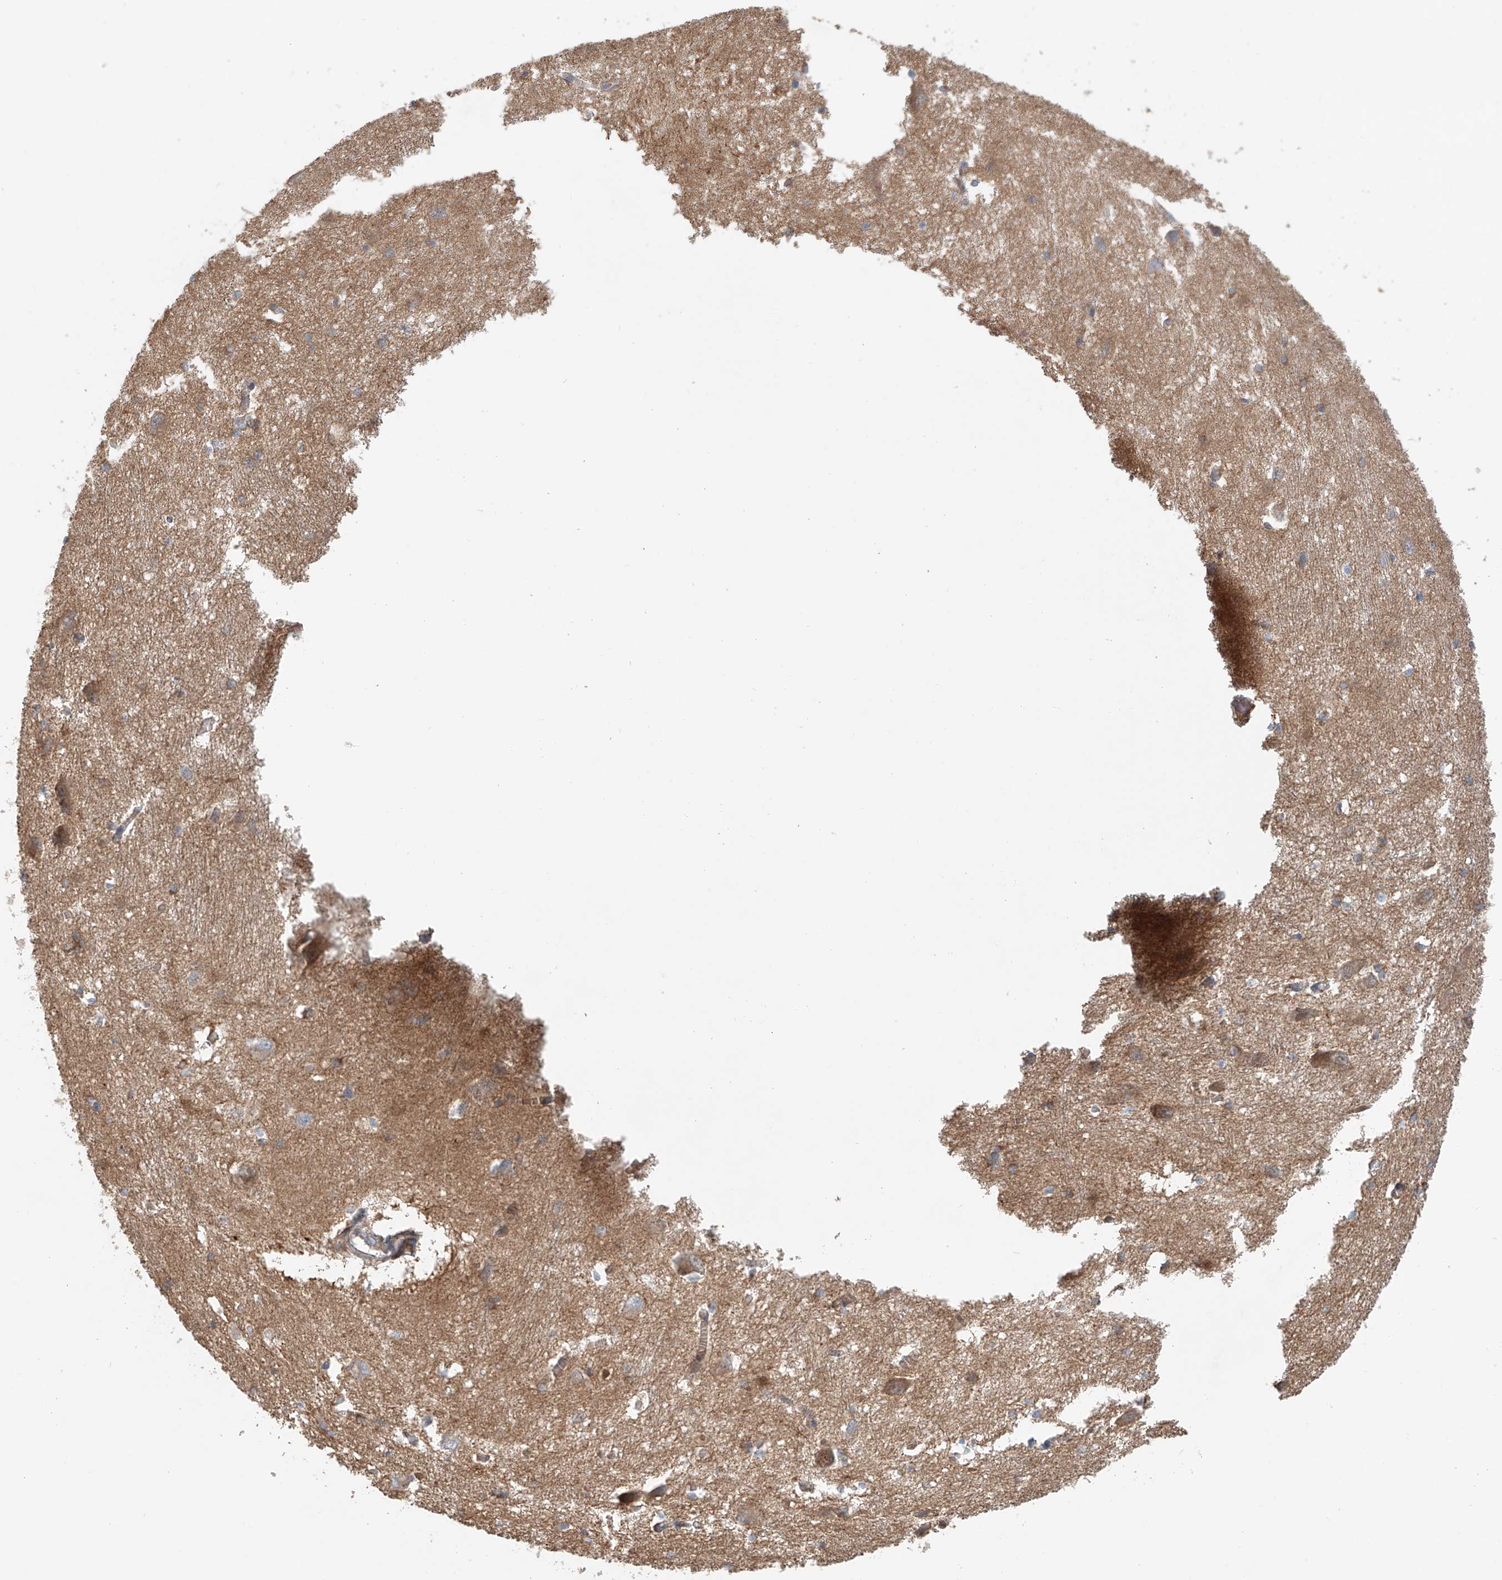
{"staining": {"intensity": "moderate", "quantity": "<25%", "location": "cytoplasmic/membranous"}, "tissue": "caudate", "cell_type": "Glial cells", "image_type": "normal", "snomed": [{"axis": "morphology", "description": "Normal tissue, NOS"}, {"axis": "topography", "description": "Lateral ventricle wall"}], "caption": "Glial cells show low levels of moderate cytoplasmic/membranous staining in approximately <25% of cells in unremarkable caudate. (DAB IHC with brightfield microscopy, high magnification).", "gene": "FRYL", "patient": {"sex": "male", "age": 37}}